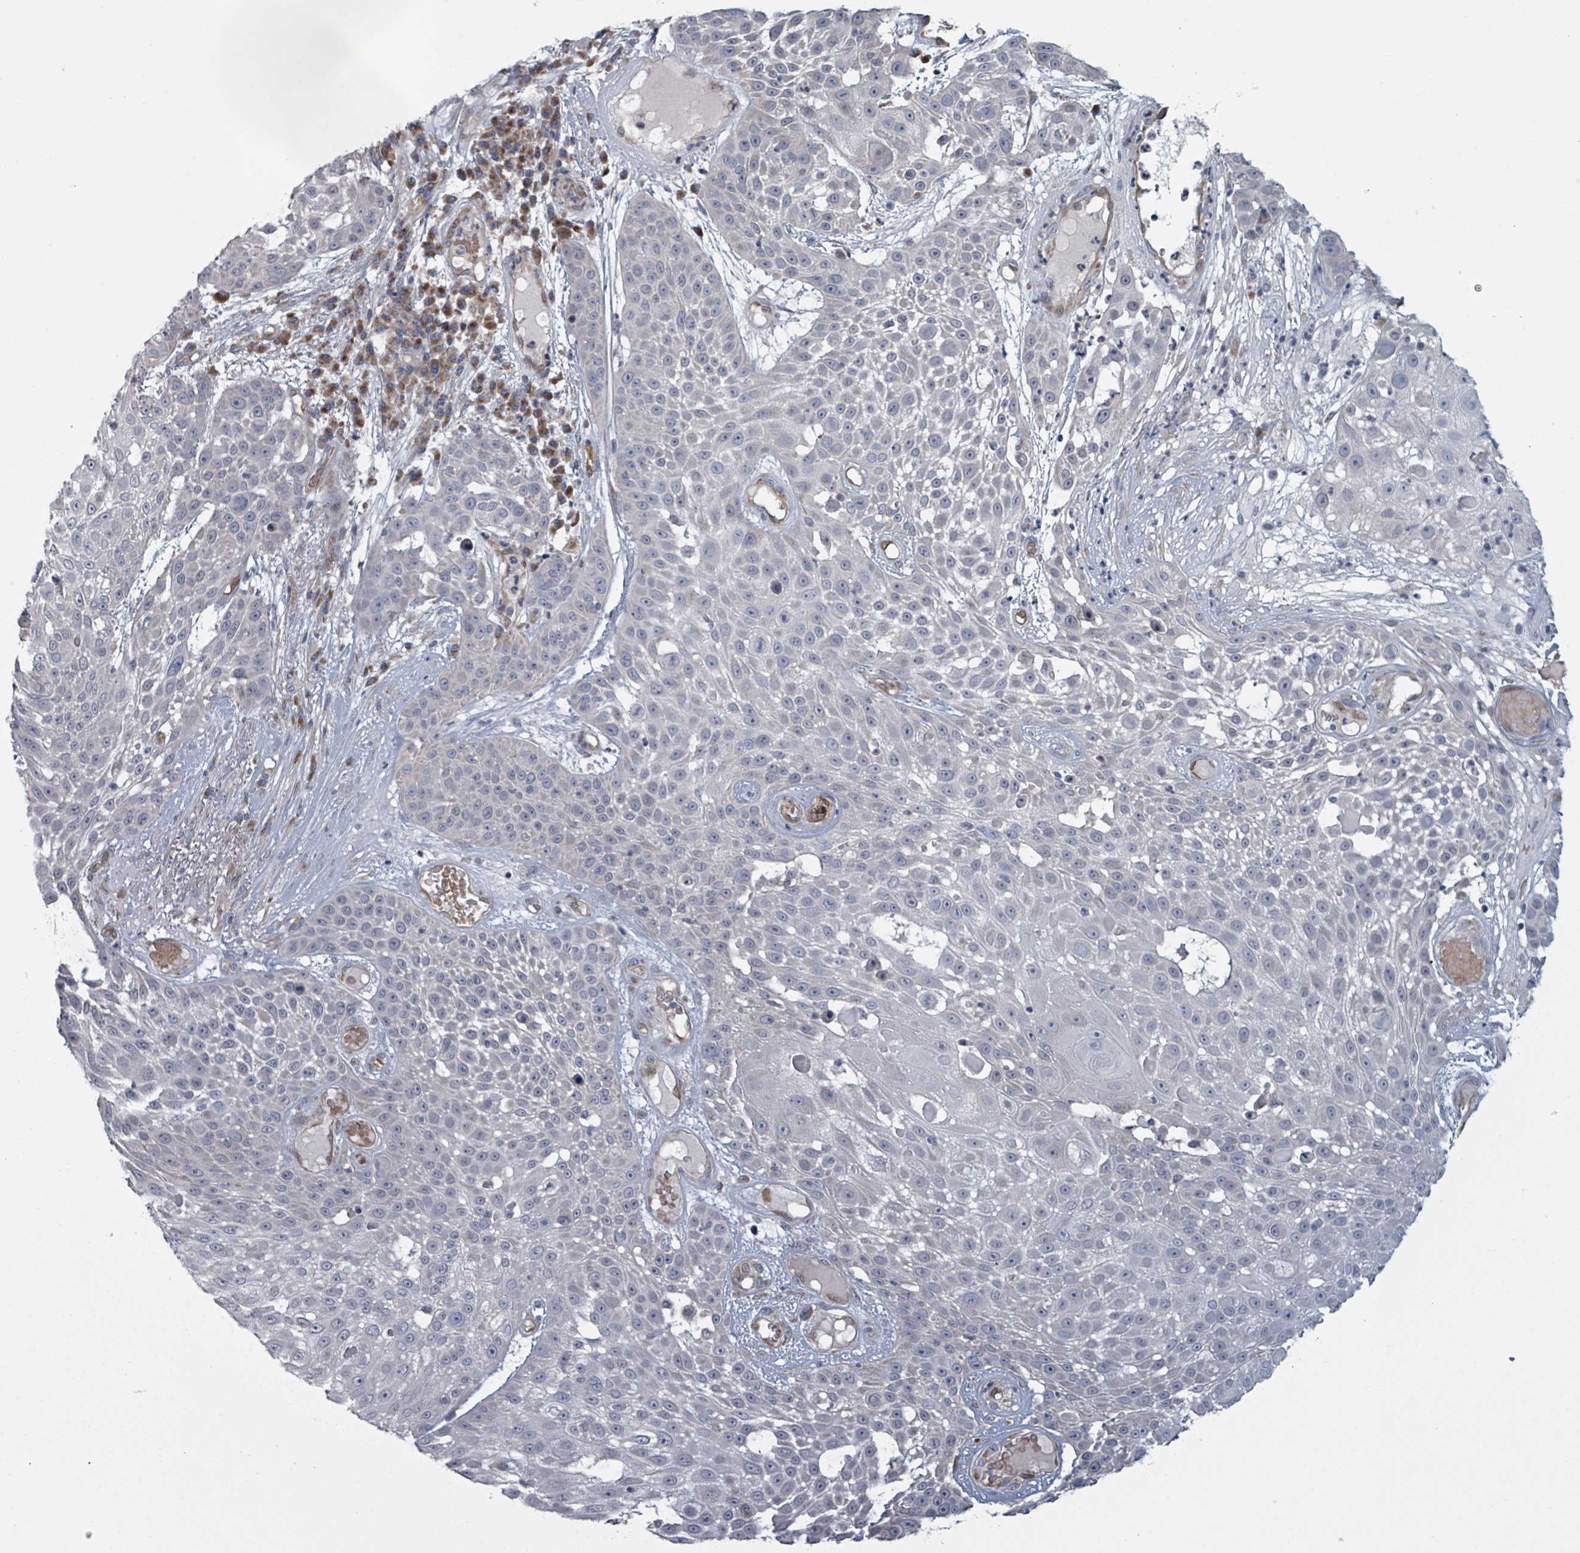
{"staining": {"intensity": "negative", "quantity": "none", "location": "none"}, "tissue": "skin cancer", "cell_type": "Tumor cells", "image_type": "cancer", "snomed": [{"axis": "morphology", "description": "Squamous cell carcinoma, NOS"}, {"axis": "topography", "description": "Skin"}], "caption": "The photomicrograph reveals no staining of tumor cells in squamous cell carcinoma (skin).", "gene": "FKBP1A", "patient": {"sex": "female", "age": 86}}